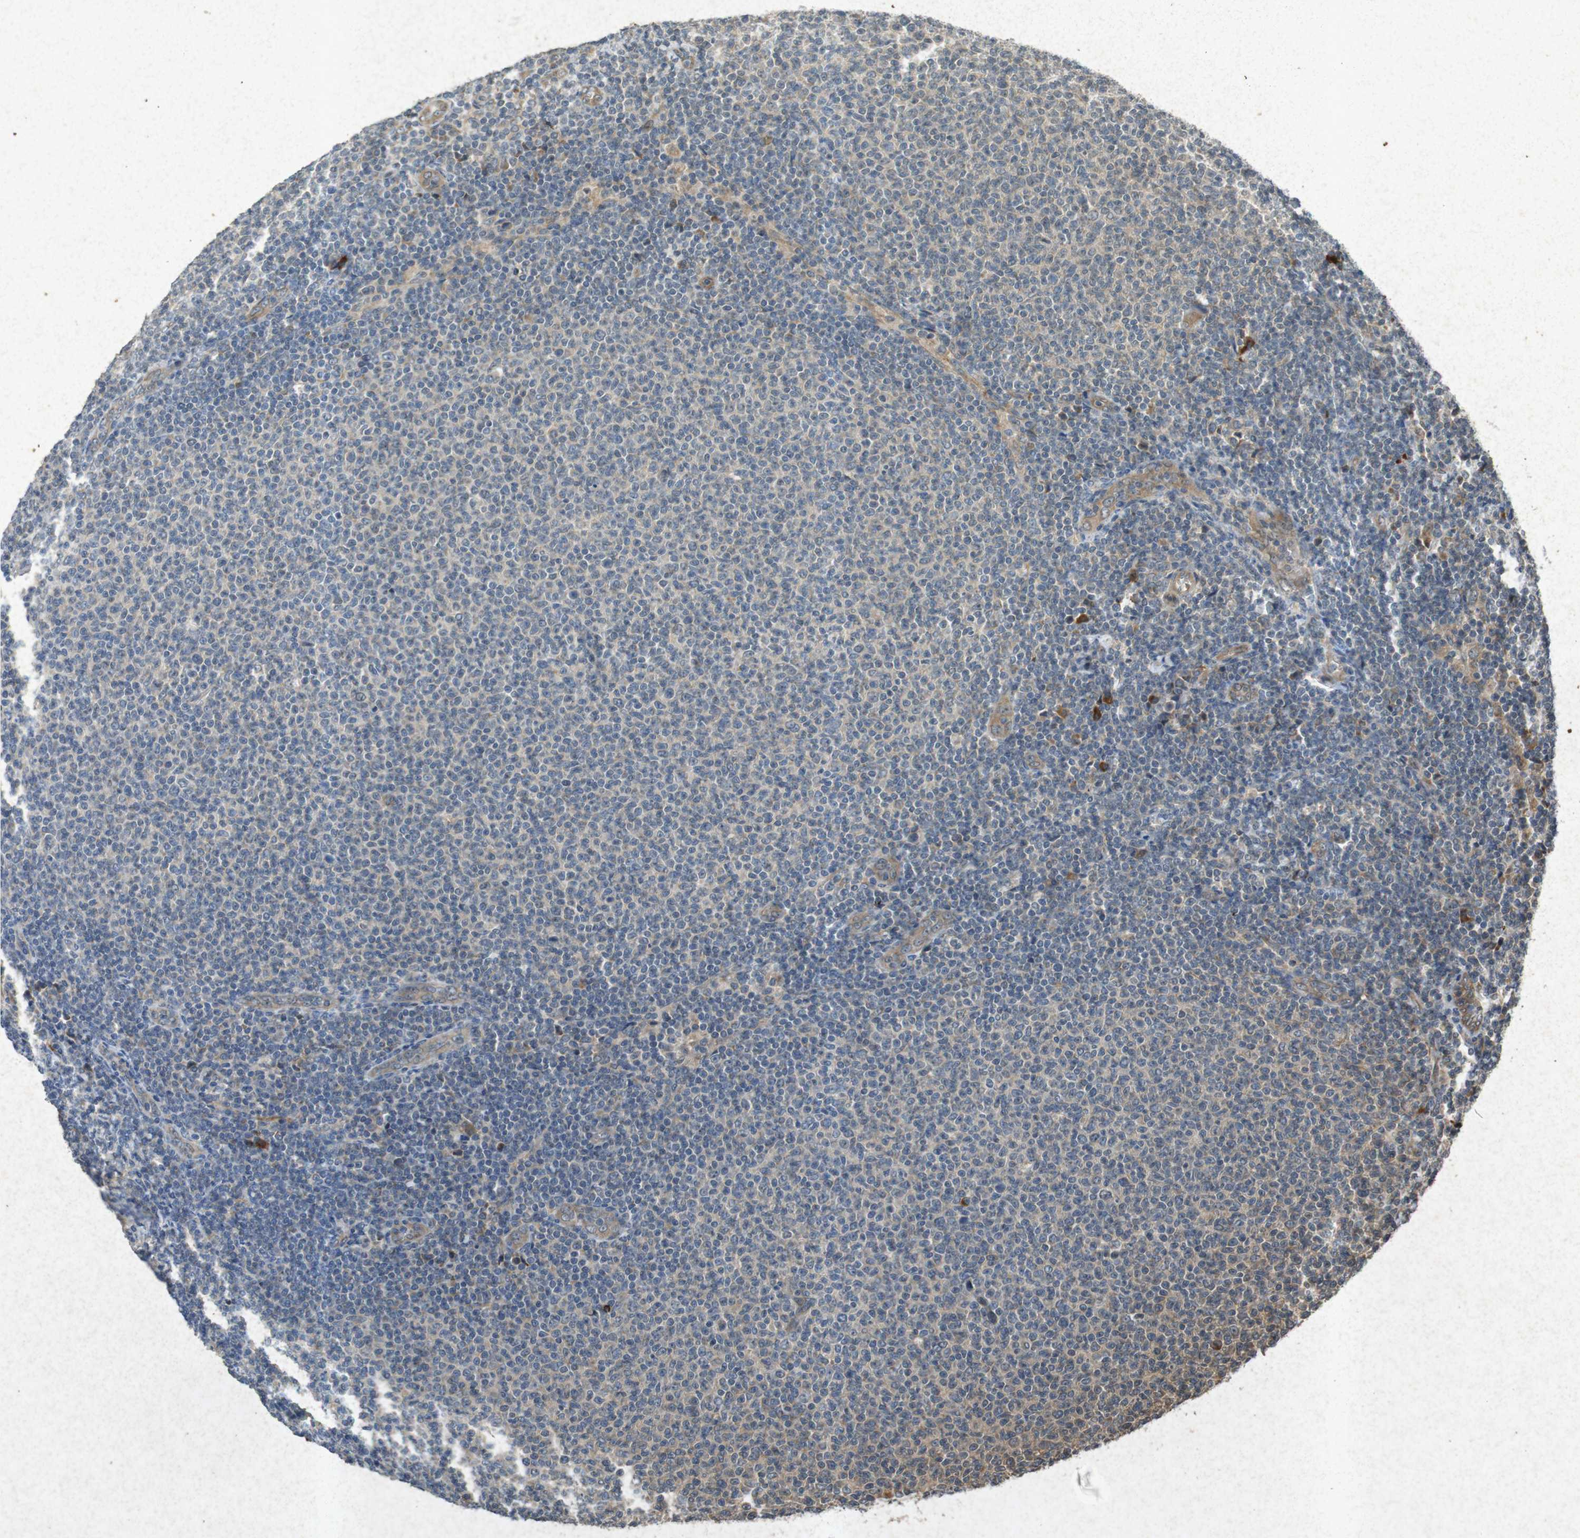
{"staining": {"intensity": "negative", "quantity": "none", "location": "none"}, "tissue": "lymphoma", "cell_type": "Tumor cells", "image_type": "cancer", "snomed": [{"axis": "morphology", "description": "Malignant lymphoma, non-Hodgkin's type, Low grade"}, {"axis": "topography", "description": "Lymph node"}], "caption": "A micrograph of lymphoma stained for a protein reveals no brown staining in tumor cells.", "gene": "FLCN", "patient": {"sex": "male", "age": 66}}